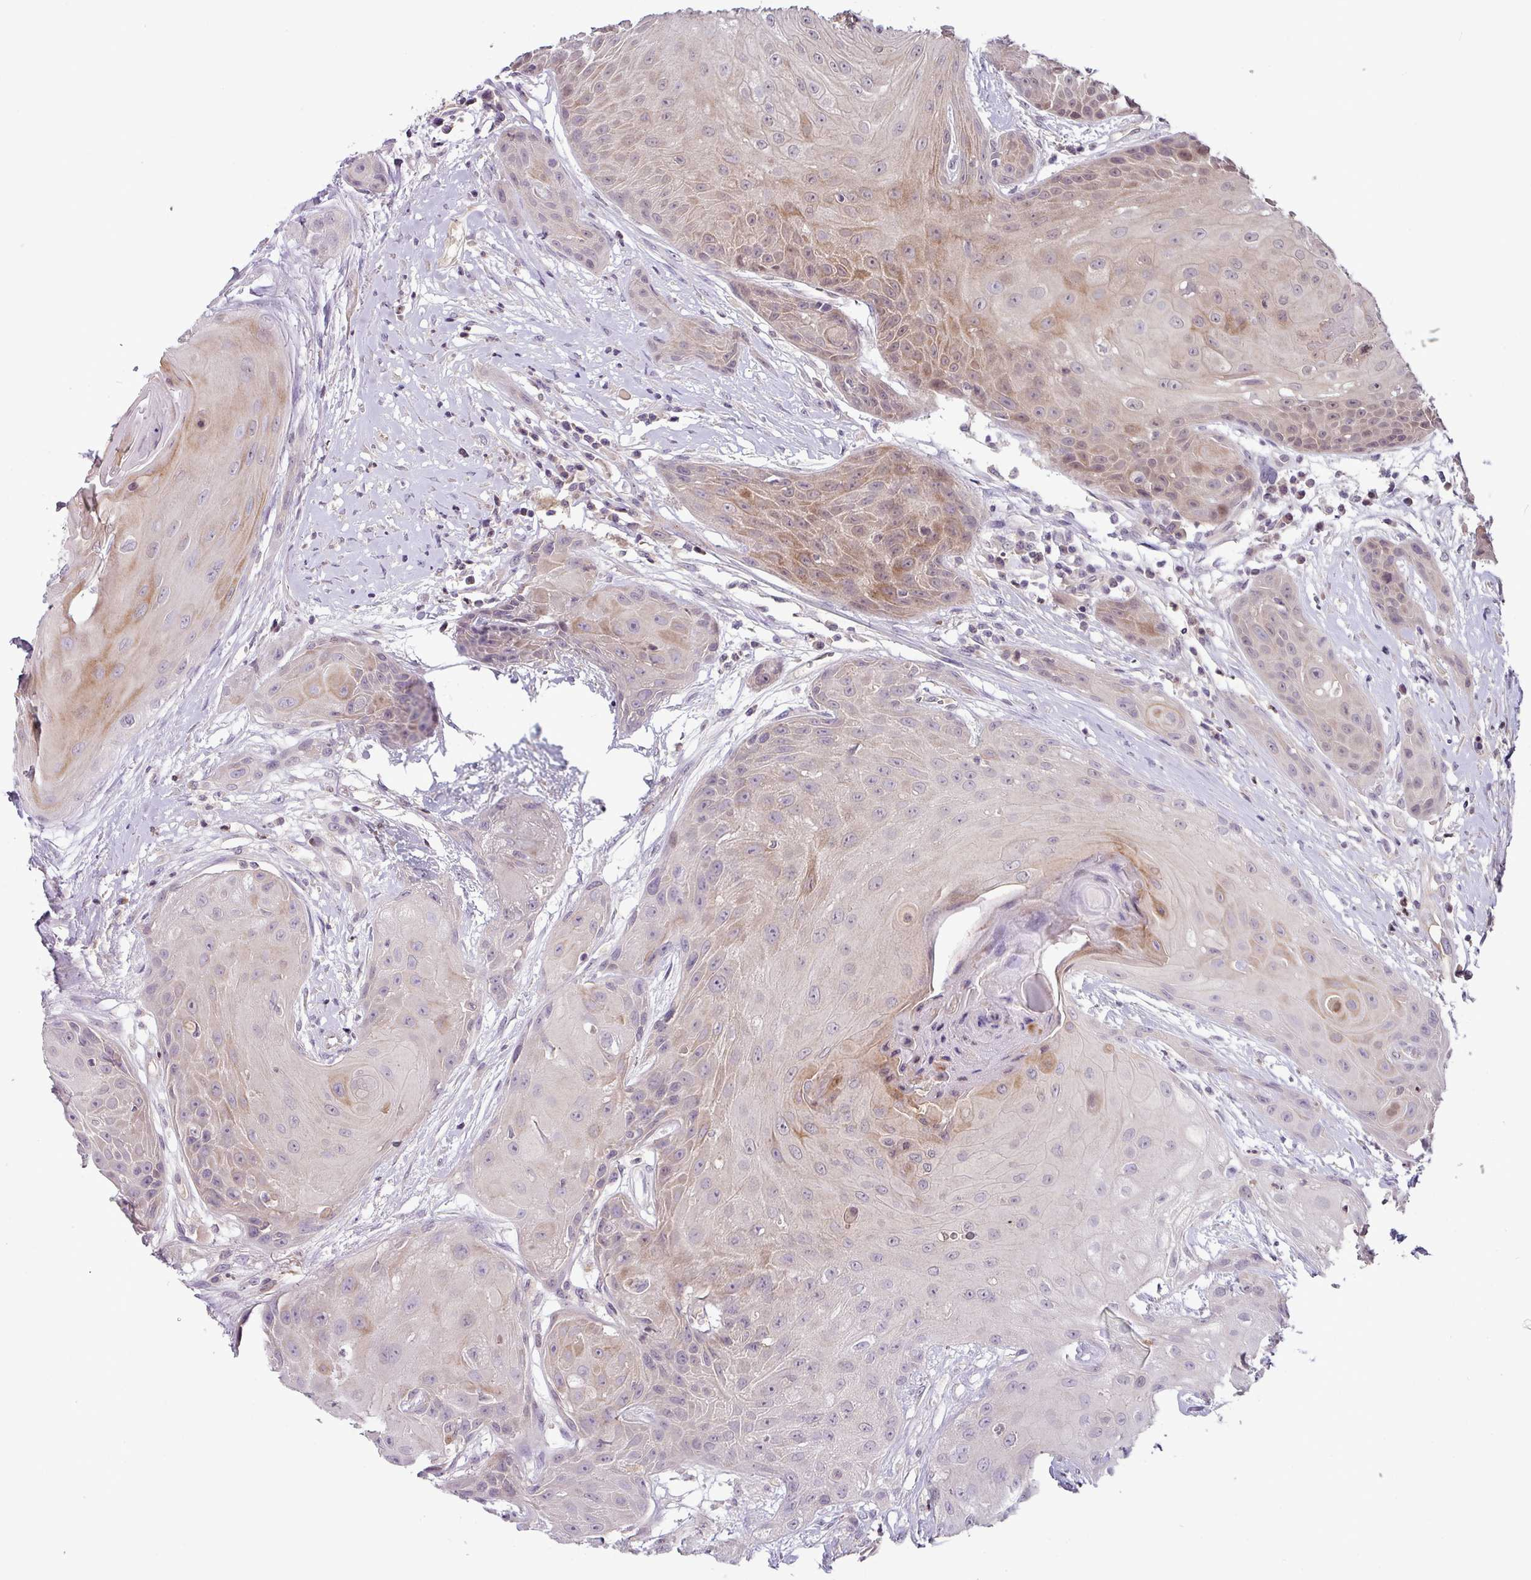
{"staining": {"intensity": "weak", "quantity": "<25%", "location": "cytoplasmic/membranous"}, "tissue": "head and neck cancer", "cell_type": "Tumor cells", "image_type": "cancer", "snomed": [{"axis": "morphology", "description": "Squamous cell carcinoma, NOS"}, {"axis": "topography", "description": "Head-Neck"}], "caption": "DAB (3,3'-diaminobenzidine) immunohistochemical staining of head and neck cancer (squamous cell carcinoma) demonstrates no significant expression in tumor cells. The staining was performed using DAB (3,3'-diaminobenzidine) to visualize the protein expression in brown, while the nuclei were stained in blue with hematoxylin (Magnification: 20x).", "gene": "SLC5A10", "patient": {"sex": "female", "age": 73}}